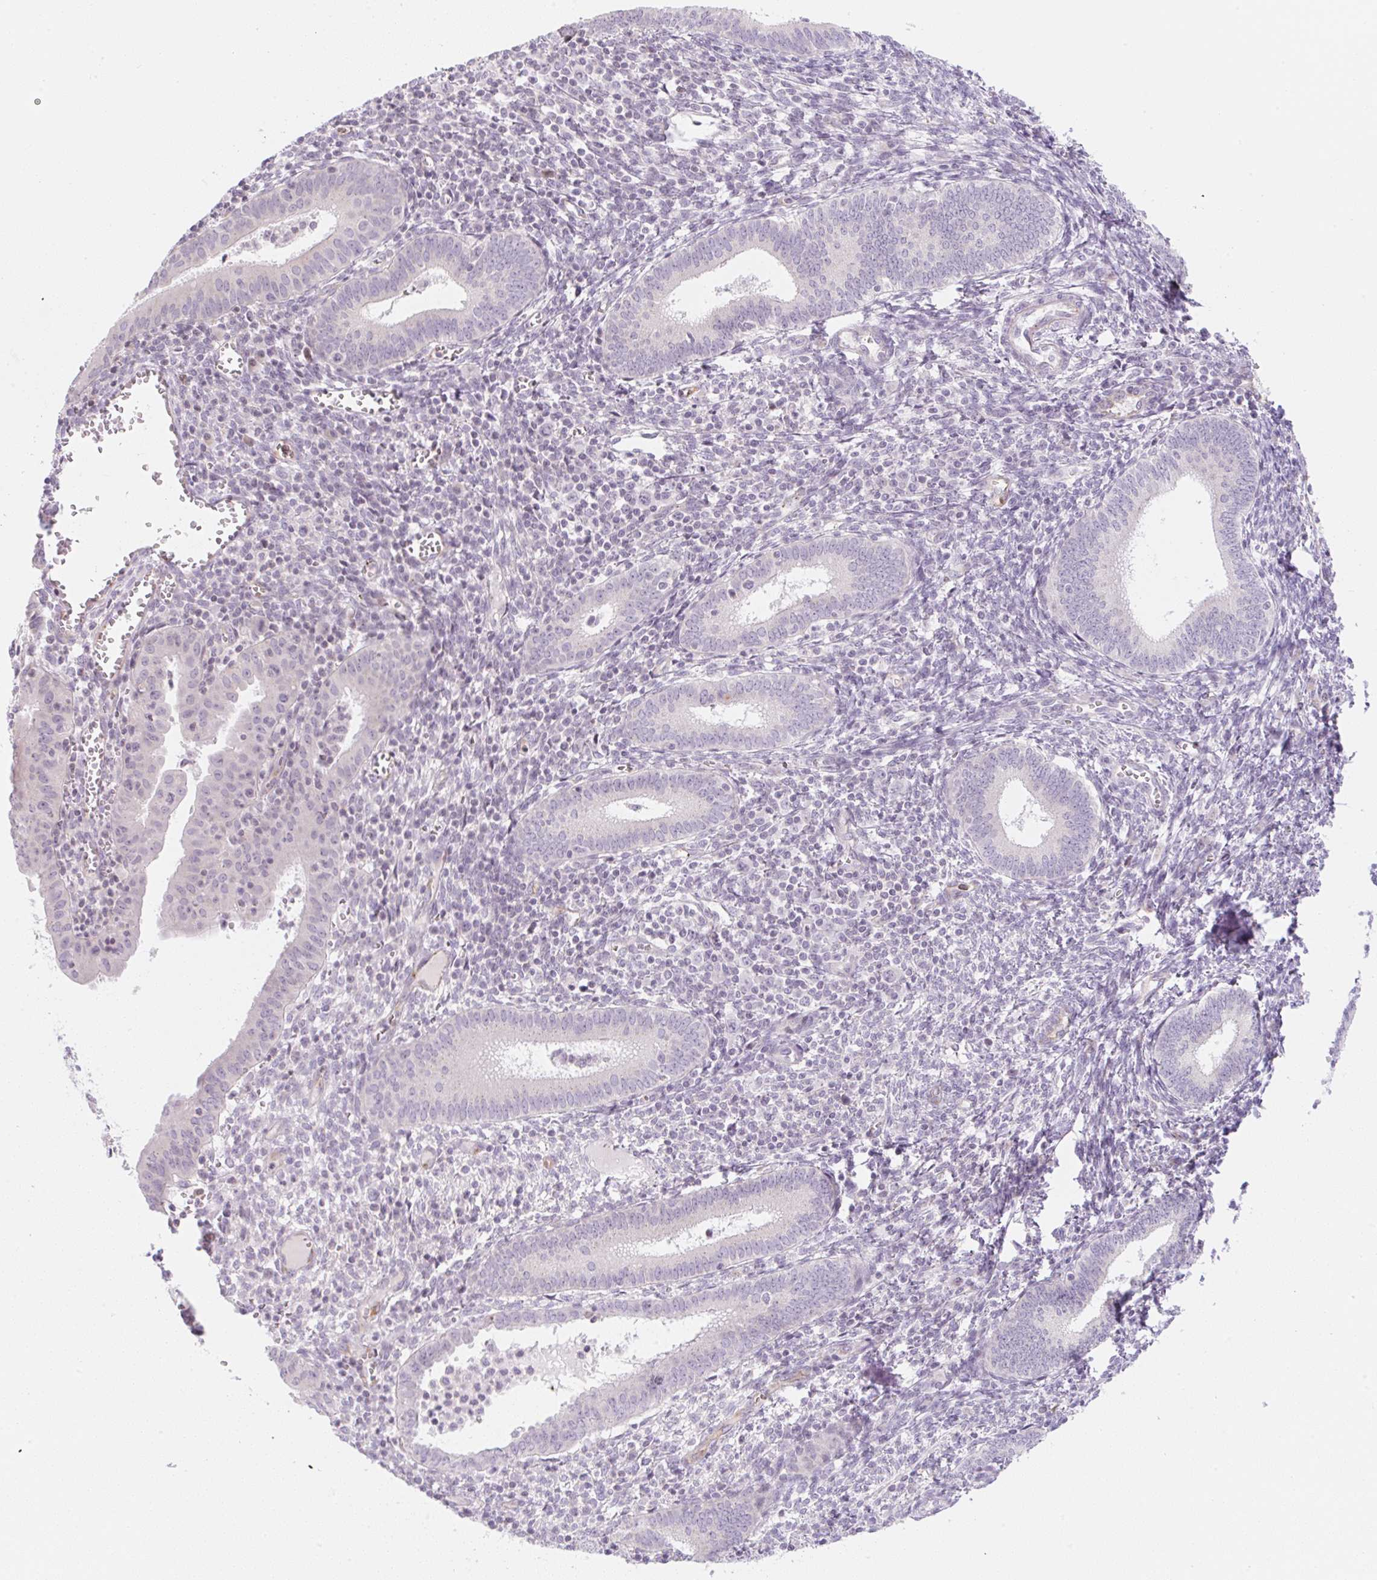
{"staining": {"intensity": "negative", "quantity": "none", "location": "none"}, "tissue": "endometrium", "cell_type": "Cells in endometrial stroma", "image_type": "normal", "snomed": [{"axis": "morphology", "description": "Normal tissue, NOS"}, {"axis": "topography", "description": "Endometrium"}], "caption": "Immunohistochemistry (IHC) micrograph of benign endometrium: human endometrium stained with DAB (3,3'-diaminobenzidine) displays no significant protein positivity in cells in endometrial stroma. Brightfield microscopy of IHC stained with DAB (3,3'-diaminobenzidine) (brown) and hematoxylin (blue), captured at high magnification.", "gene": "CASKIN1", "patient": {"sex": "female", "age": 41}}